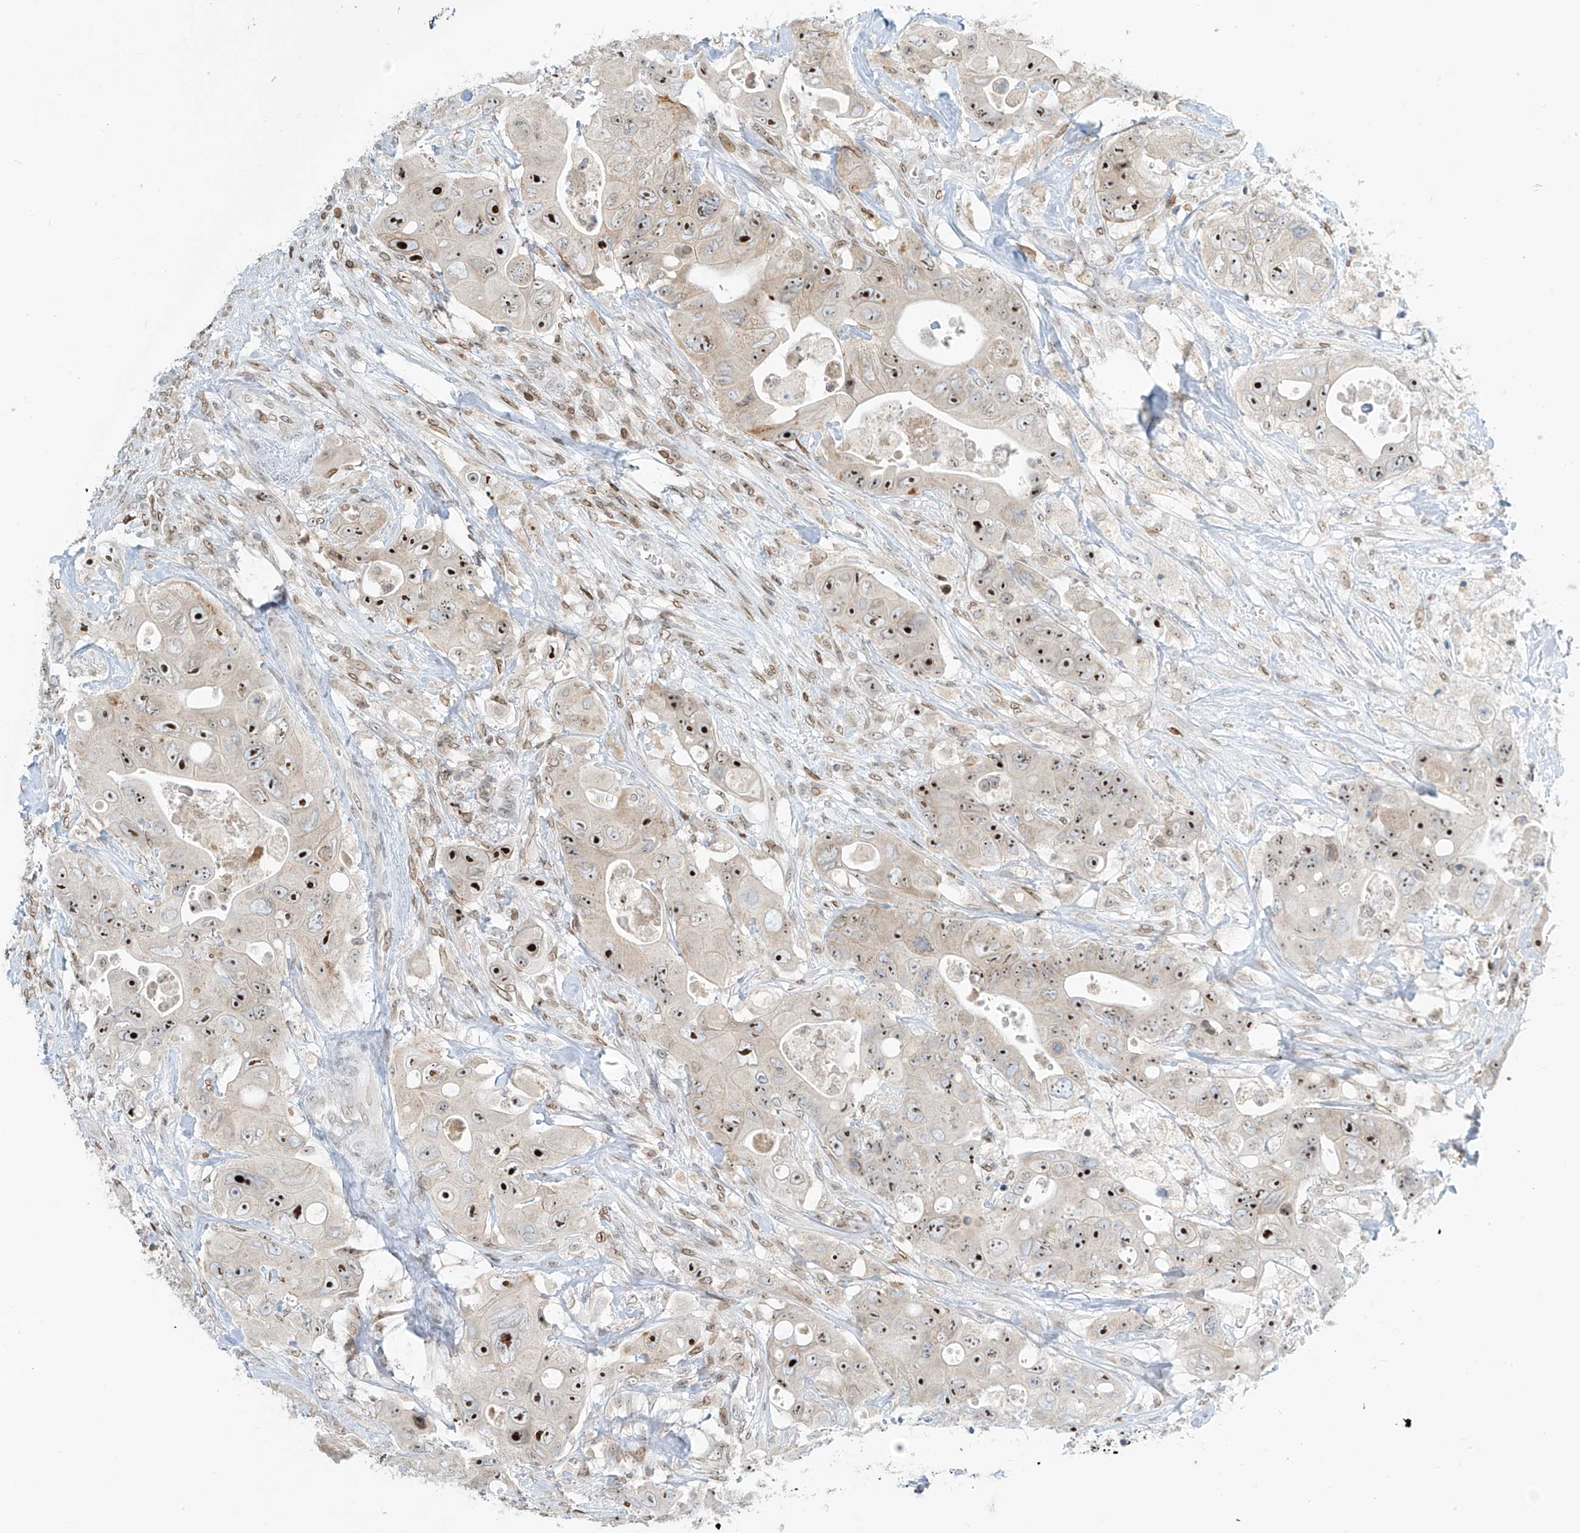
{"staining": {"intensity": "strong", "quantity": "25%-75%", "location": "cytoplasmic/membranous,nuclear"}, "tissue": "colorectal cancer", "cell_type": "Tumor cells", "image_type": "cancer", "snomed": [{"axis": "morphology", "description": "Adenocarcinoma, NOS"}, {"axis": "topography", "description": "Colon"}], "caption": "High-power microscopy captured an IHC image of colorectal cancer, revealing strong cytoplasmic/membranous and nuclear positivity in approximately 25%-75% of tumor cells.", "gene": "SAMD15", "patient": {"sex": "female", "age": 46}}